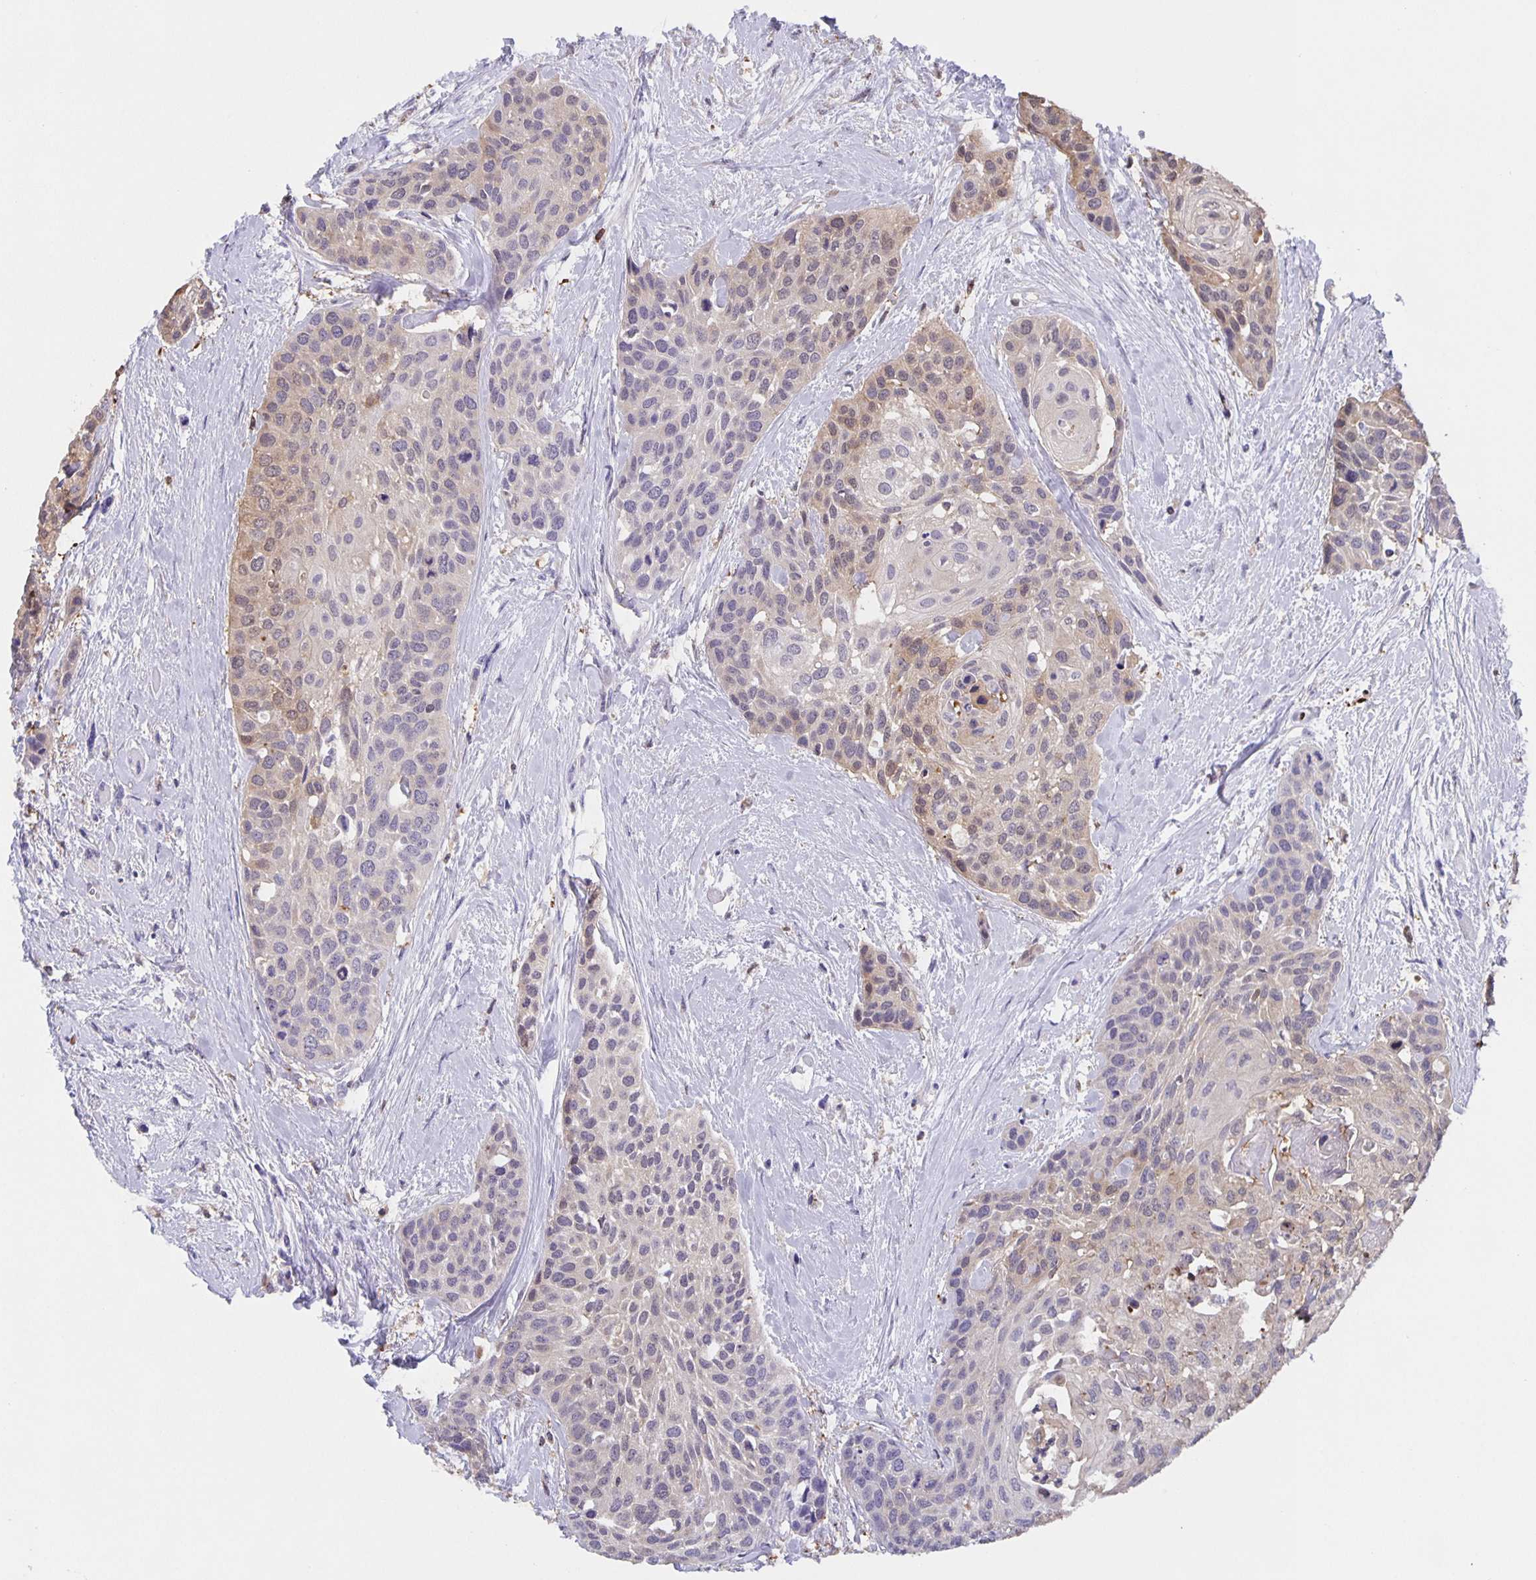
{"staining": {"intensity": "weak", "quantity": "<25%", "location": "cytoplasmic/membranous"}, "tissue": "head and neck cancer", "cell_type": "Tumor cells", "image_type": "cancer", "snomed": [{"axis": "morphology", "description": "Squamous cell carcinoma, NOS"}, {"axis": "topography", "description": "Head-Neck"}], "caption": "A high-resolution photomicrograph shows immunohistochemistry staining of head and neck squamous cell carcinoma, which displays no significant staining in tumor cells.", "gene": "MARCHF6", "patient": {"sex": "female", "age": 50}}